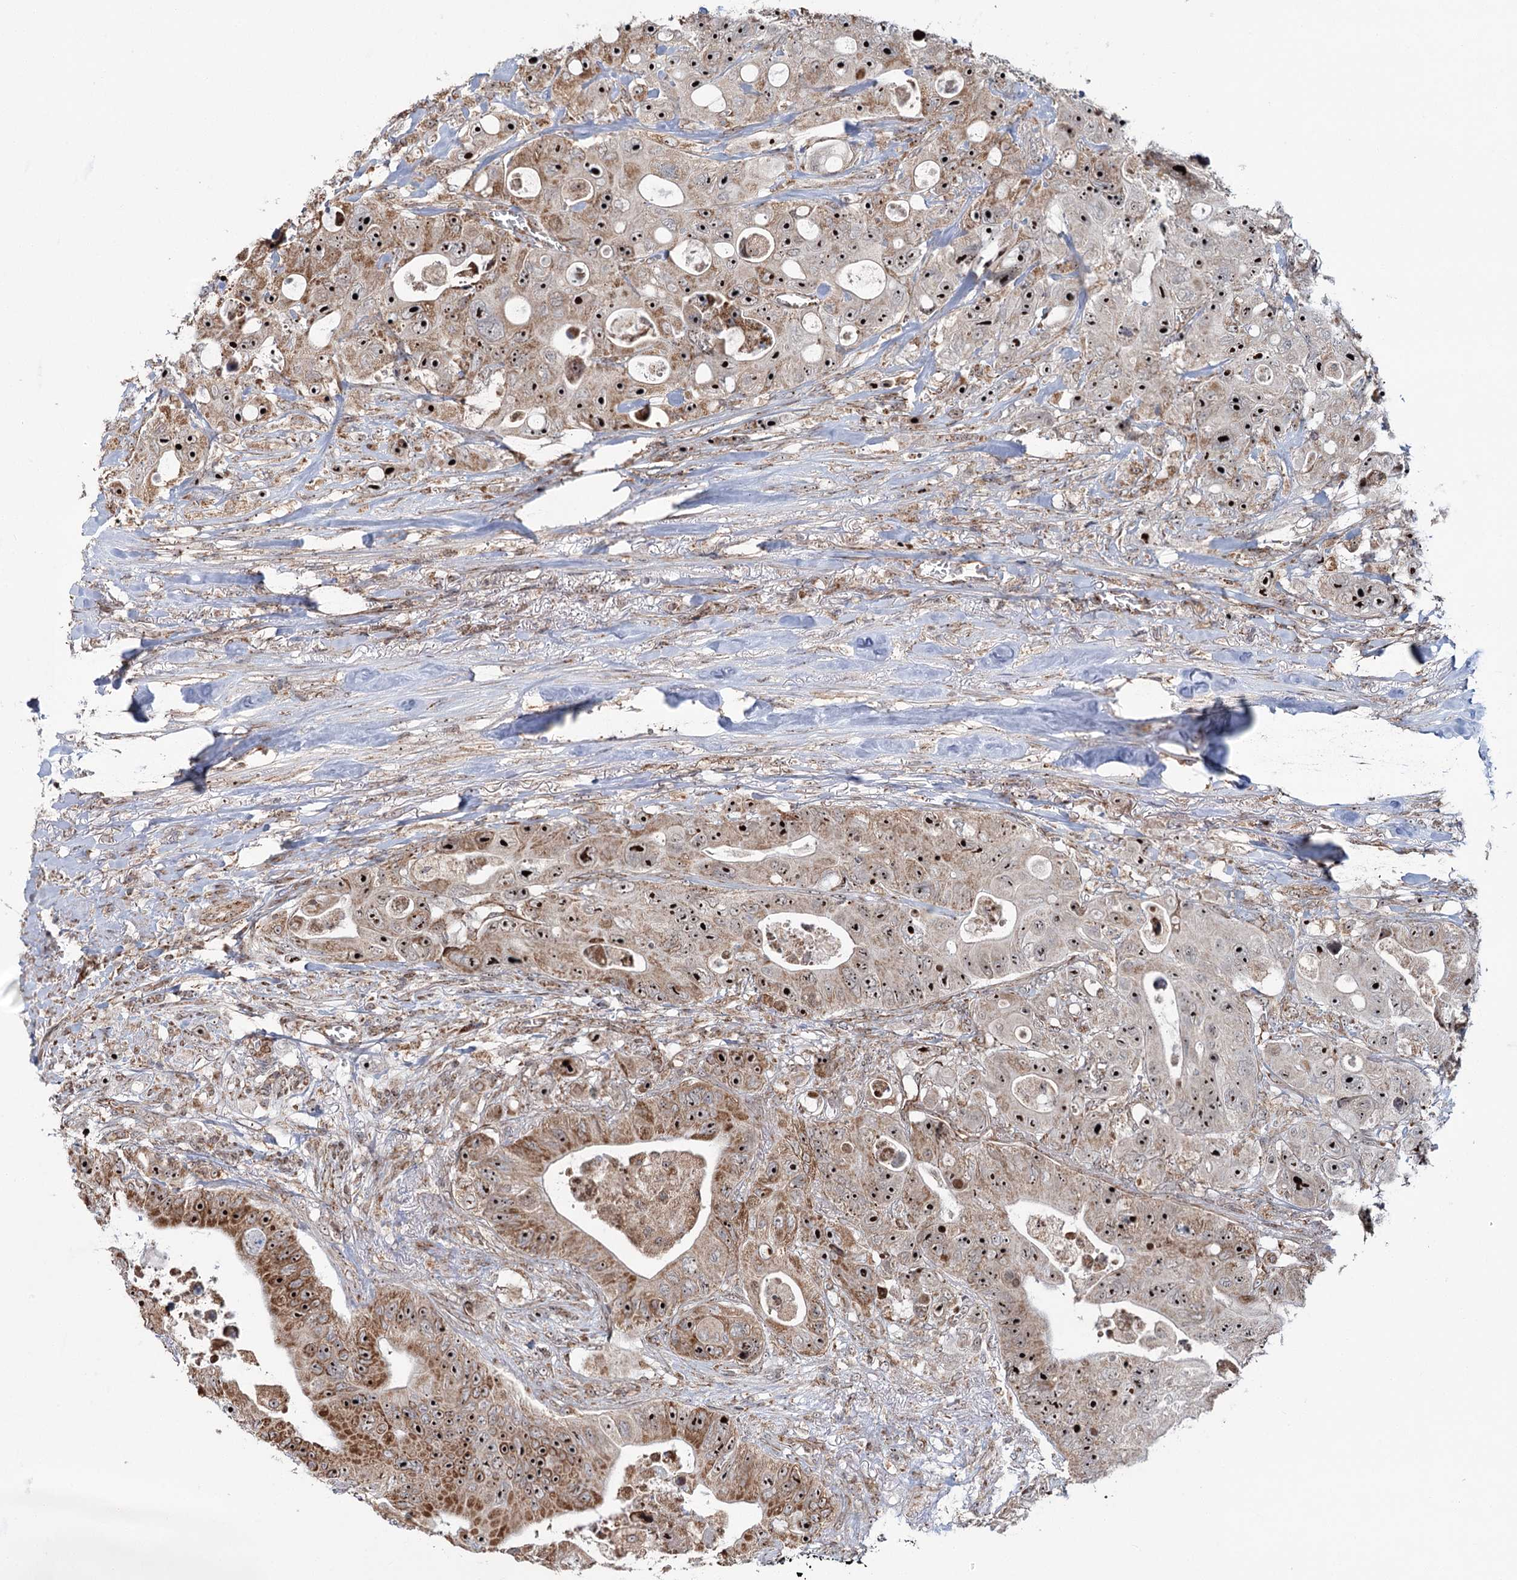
{"staining": {"intensity": "strong", "quantity": ">75%", "location": "cytoplasmic/membranous,nuclear"}, "tissue": "colorectal cancer", "cell_type": "Tumor cells", "image_type": "cancer", "snomed": [{"axis": "morphology", "description": "Adenocarcinoma, NOS"}, {"axis": "topography", "description": "Colon"}], "caption": "This image demonstrates immunohistochemistry (IHC) staining of human colorectal cancer (adenocarcinoma), with high strong cytoplasmic/membranous and nuclear staining in approximately >75% of tumor cells.", "gene": "STEEP1", "patient": {"sex": "female", "age": 46}}